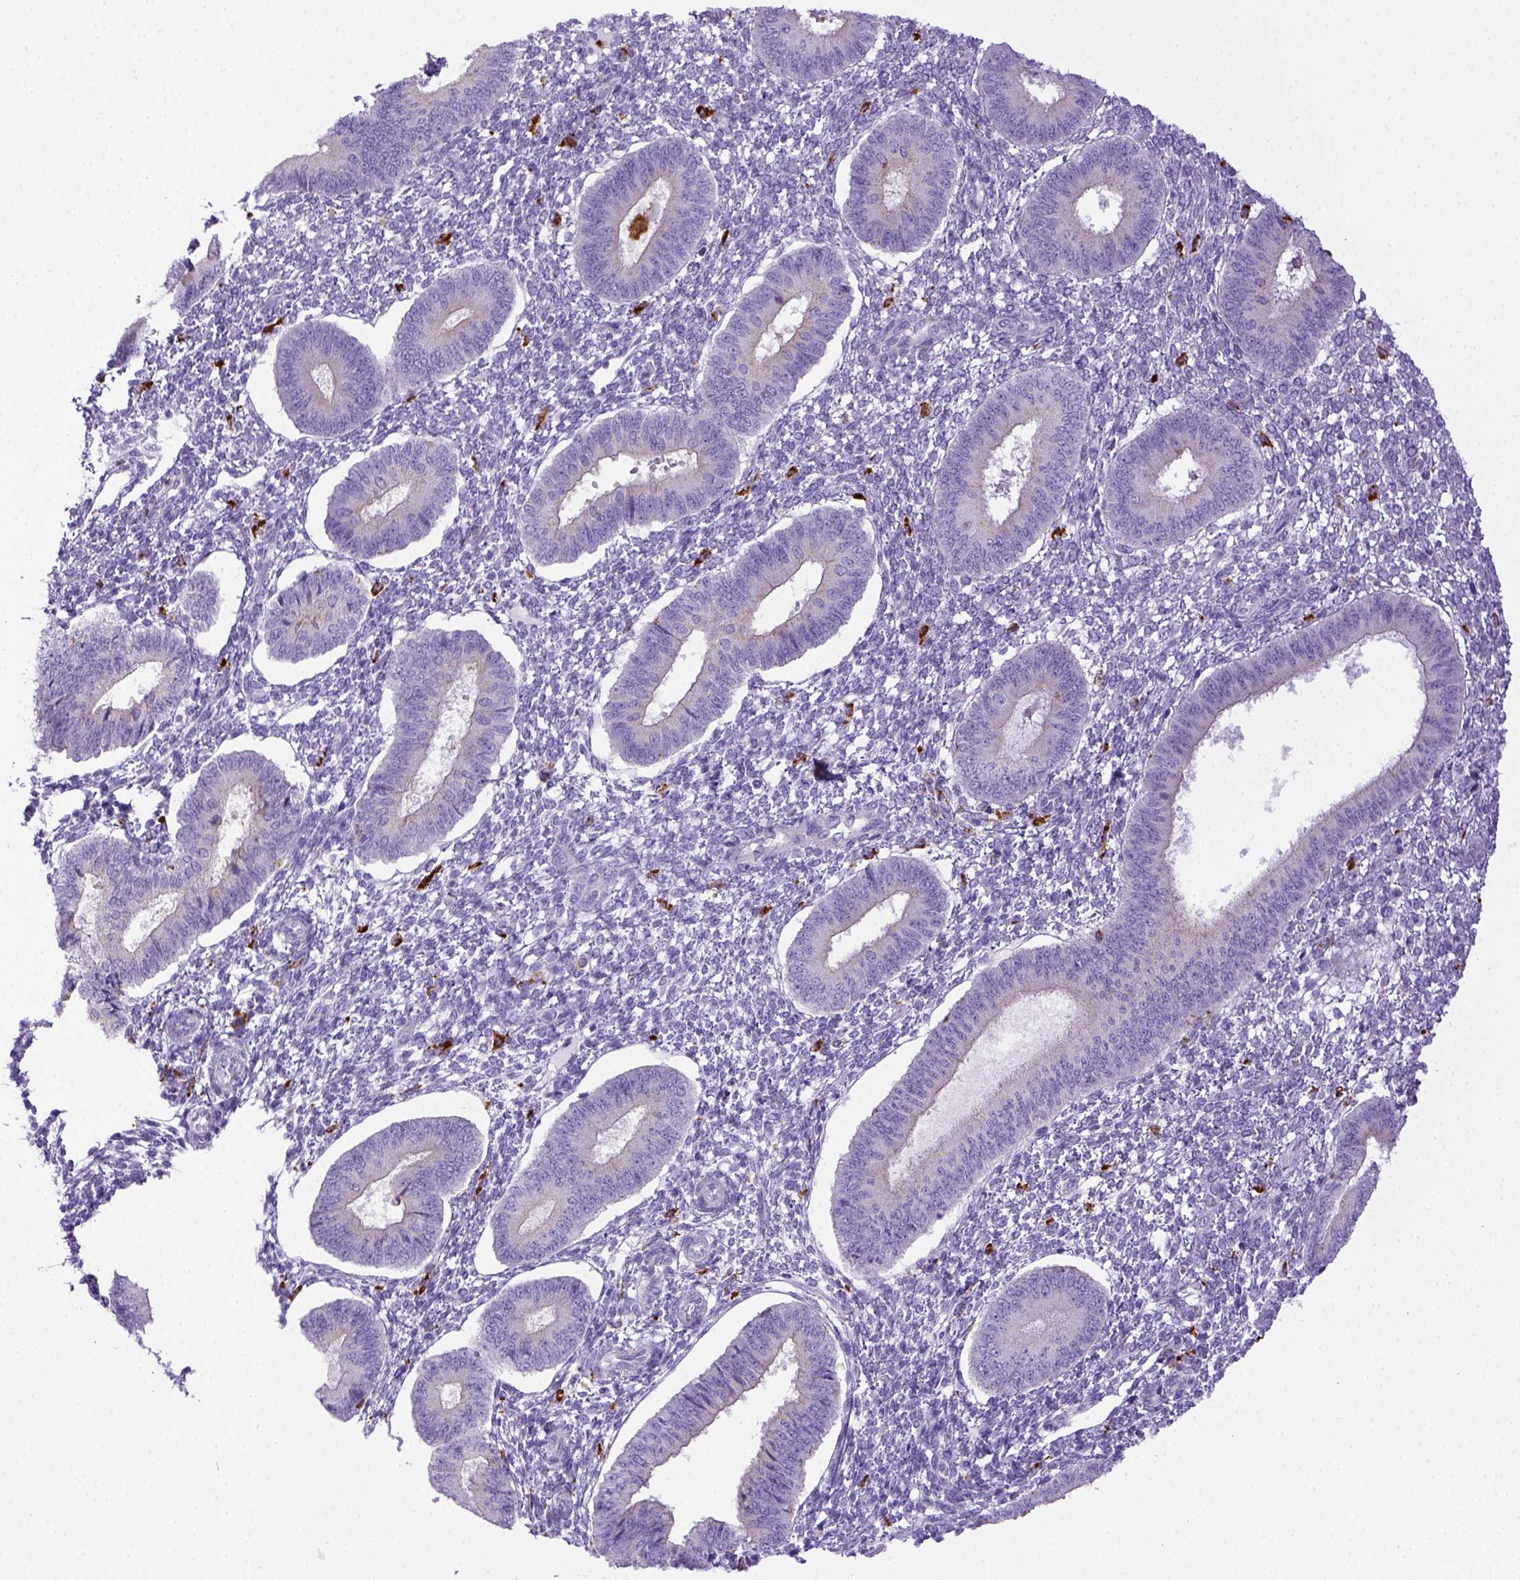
{"staining": {"intensity": "negative", "quantity": "none", "location": "none"}, "tissue": "endometrium", "cell_type": "Cells in endometrial stroma", "image_type": "normal", "snomed": [{"axis": "morphology", "description": "Normal tissue, NOS"}, {"axis": "topography", "description": "Endometrium"}], "caption": "The micrograph shows no significant positivity in cells in endometrial stroma of endometrium.", "gene": "CD68", "patient": {"sex": "female", "age": 42}}